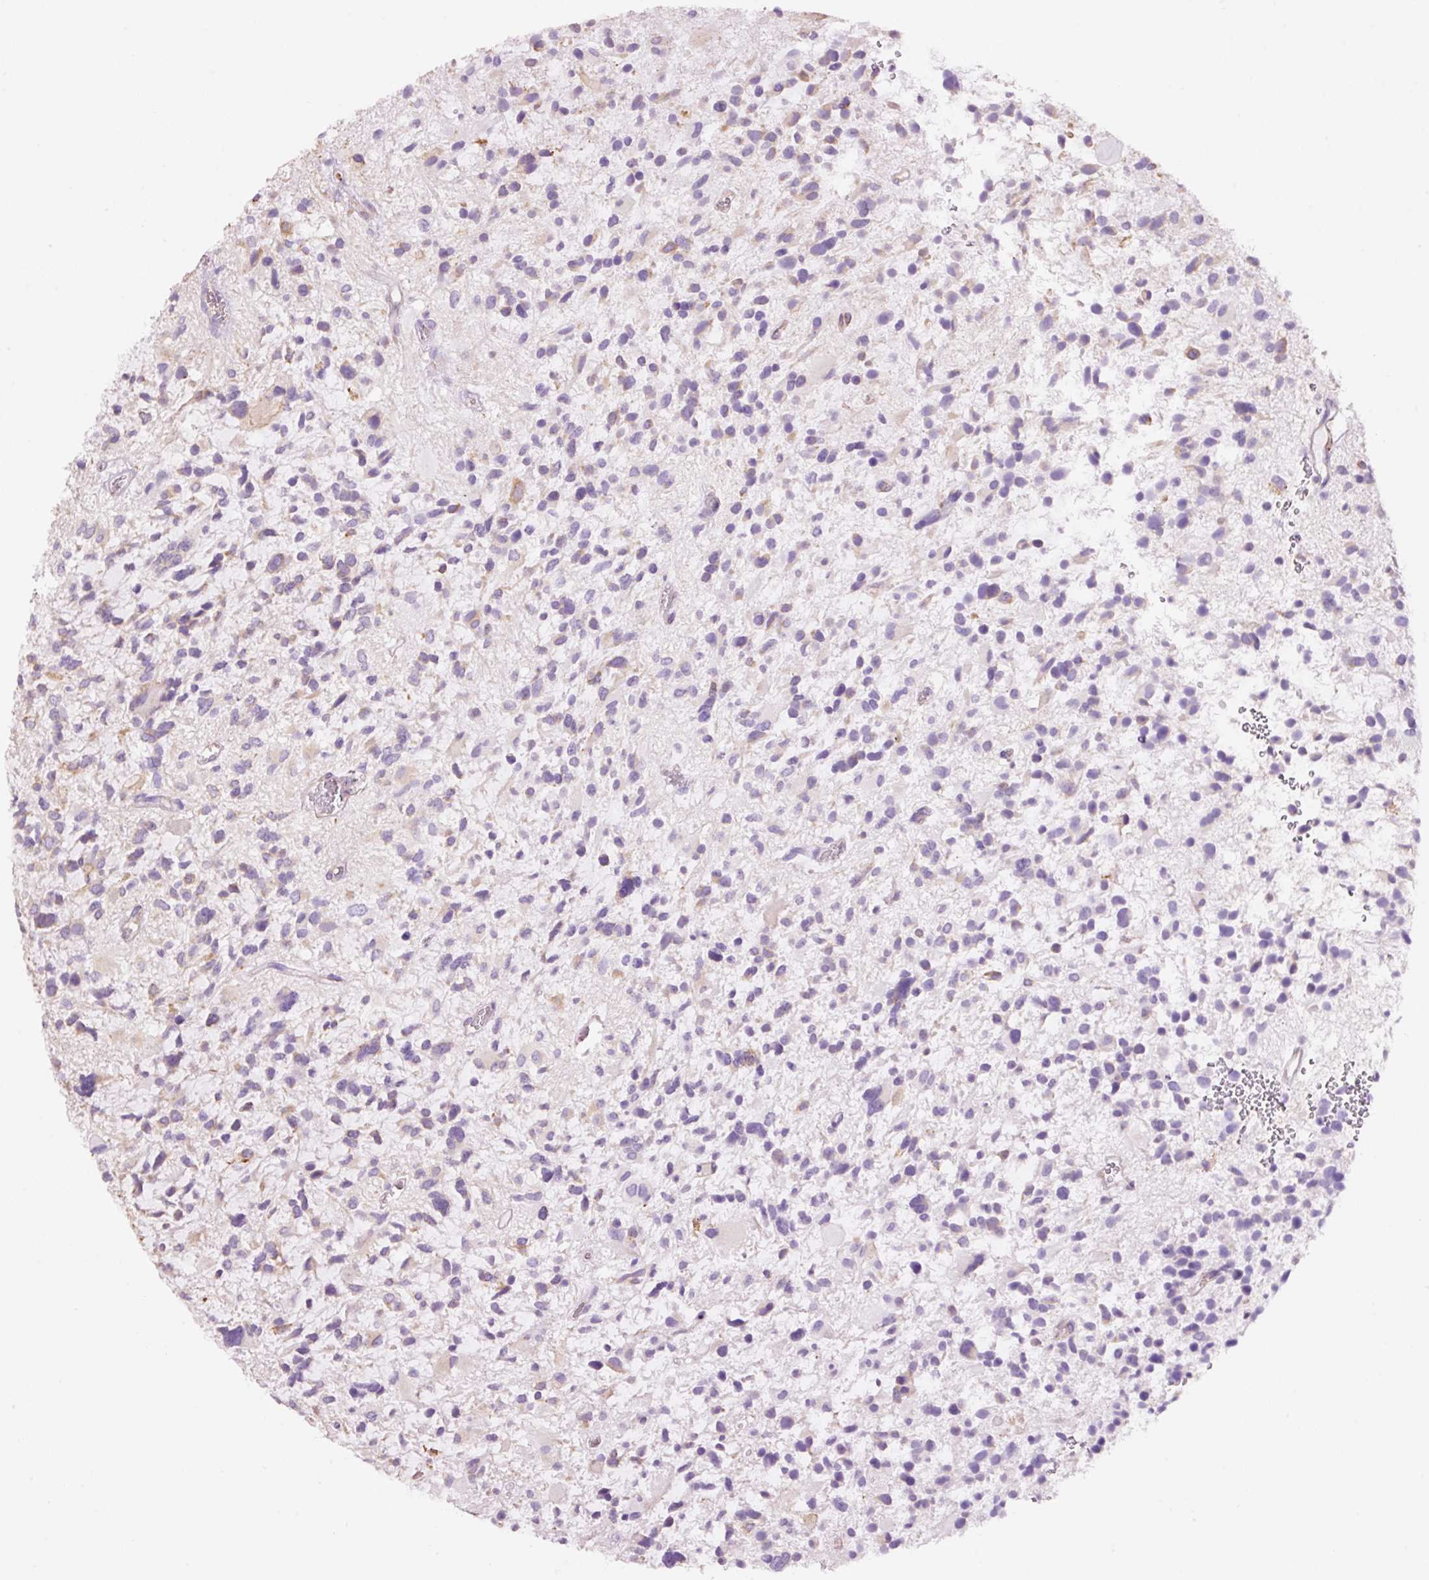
{"staining": {"intensity": "moderate", "quantity": "<25%", "location": "cytoplasmic/membranous"}, "tissue": "glioma", "cell_type": "Tumor cells", "image_type": "cancer", "snomed": [{"axis": "morphology", "description": "Glioma, malignant, High grade"}, {"axis": "topography", "description": "Brain"}], "caption": "Human glioma stained with a brown dye shows moderate cytoplasmic/membranous positive positivity in approximately <25% of tumor cells.", "gene": "GCG", "patient": {"sex": "female", "age": 11}}